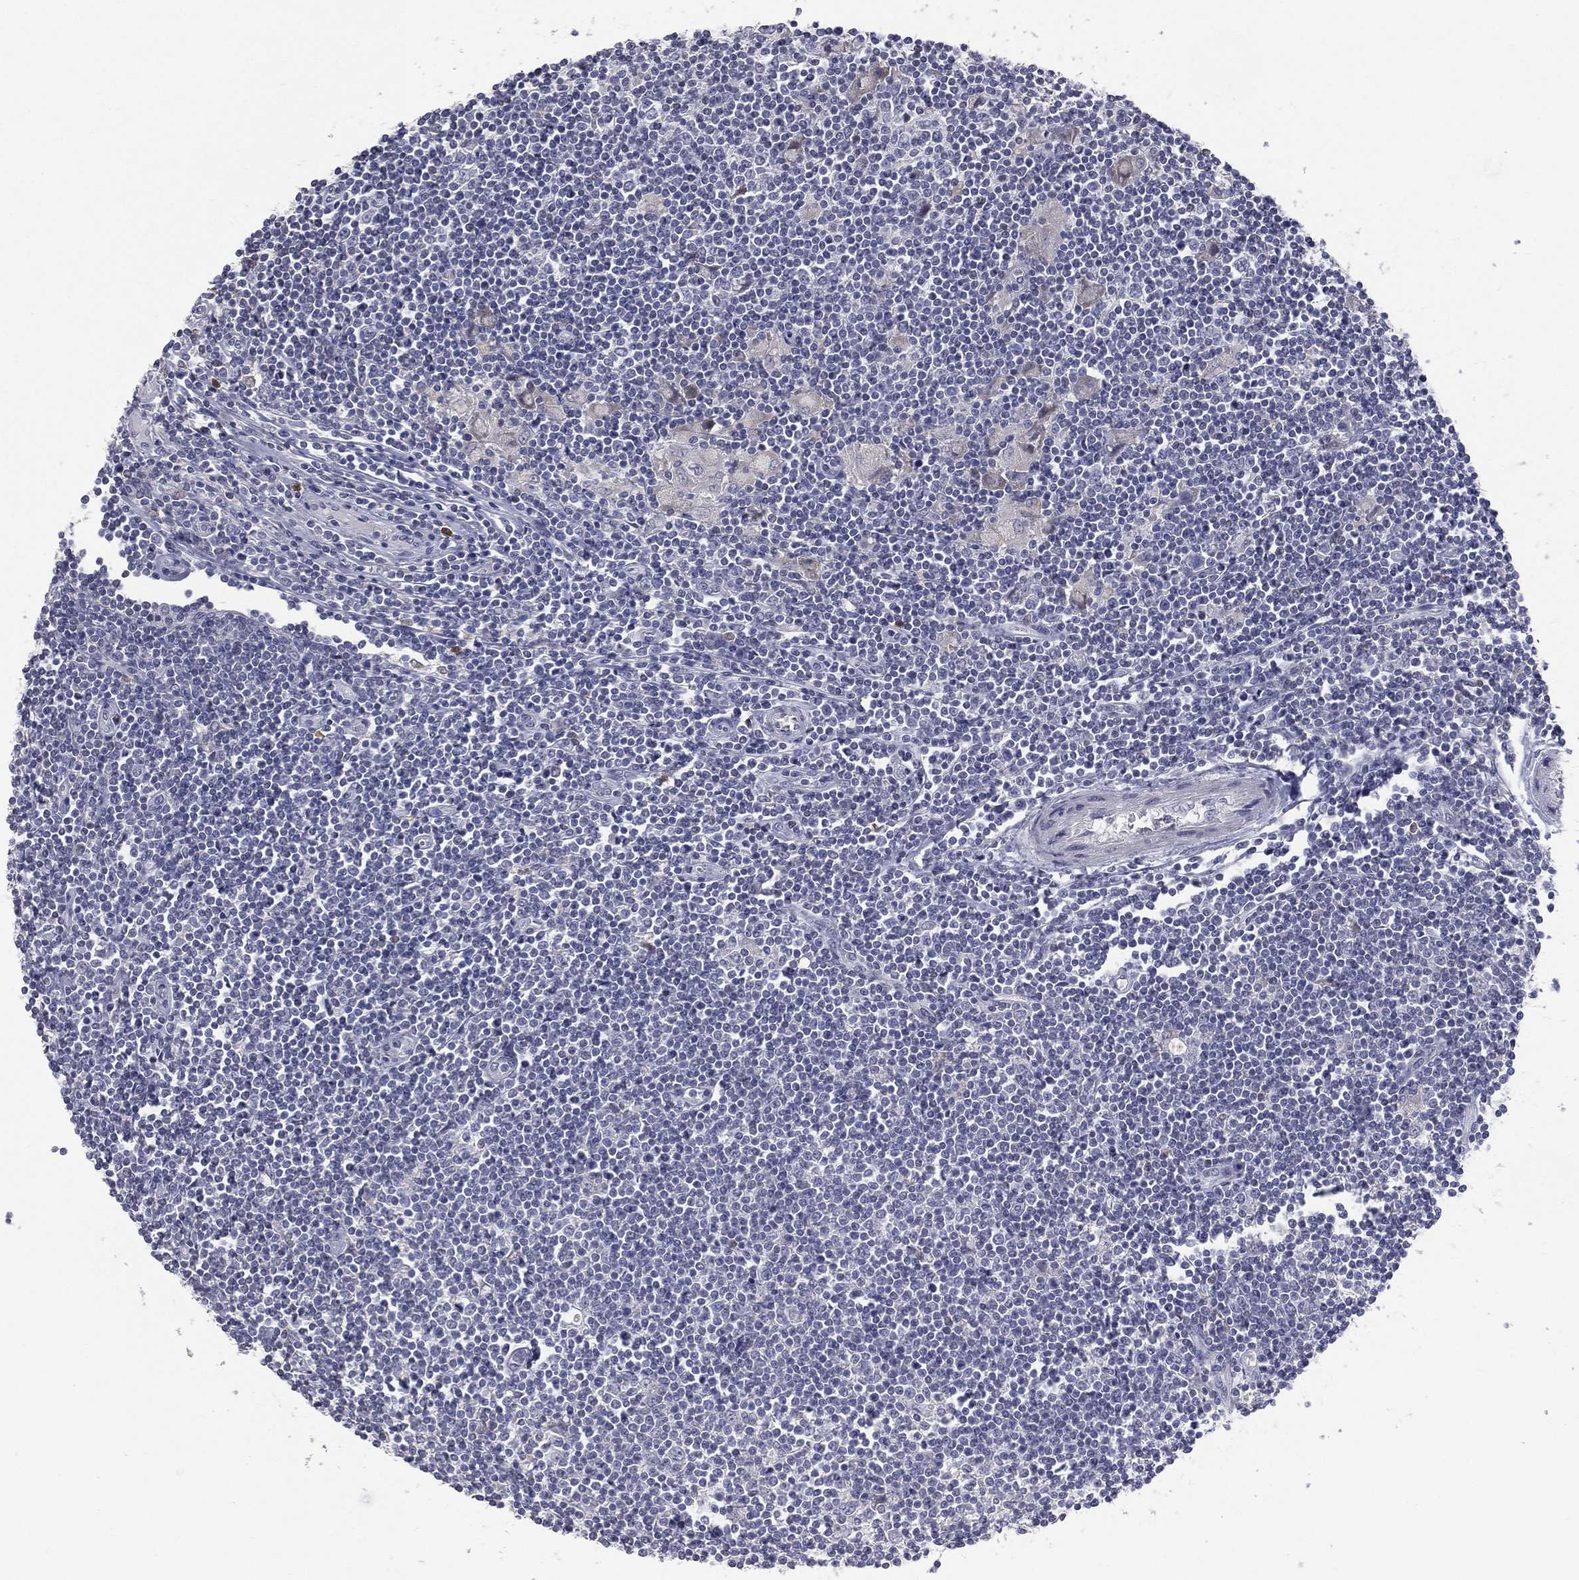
{"staining": {"intensity": "negative", "quantity": "none", "location": "none"}, "tissue": "lymphoma", "cell_type": "Tumor cells", "image_type": "cancer", "snomed": [{"axis": "morphology", "description": "Hodgkin's disease, NOS"}, {"axis": "topography", "description": "Lymph node"}], "caption": "This photomicrograph is of Hodgkin's disease stained with immunohistochemistry (IHC) to label a protein in brown with the nuclei are counter-stained blue. There is no expression in tumor cells.", "gene": "DMKN", "patient": {"sex": "male", "age": 40}}